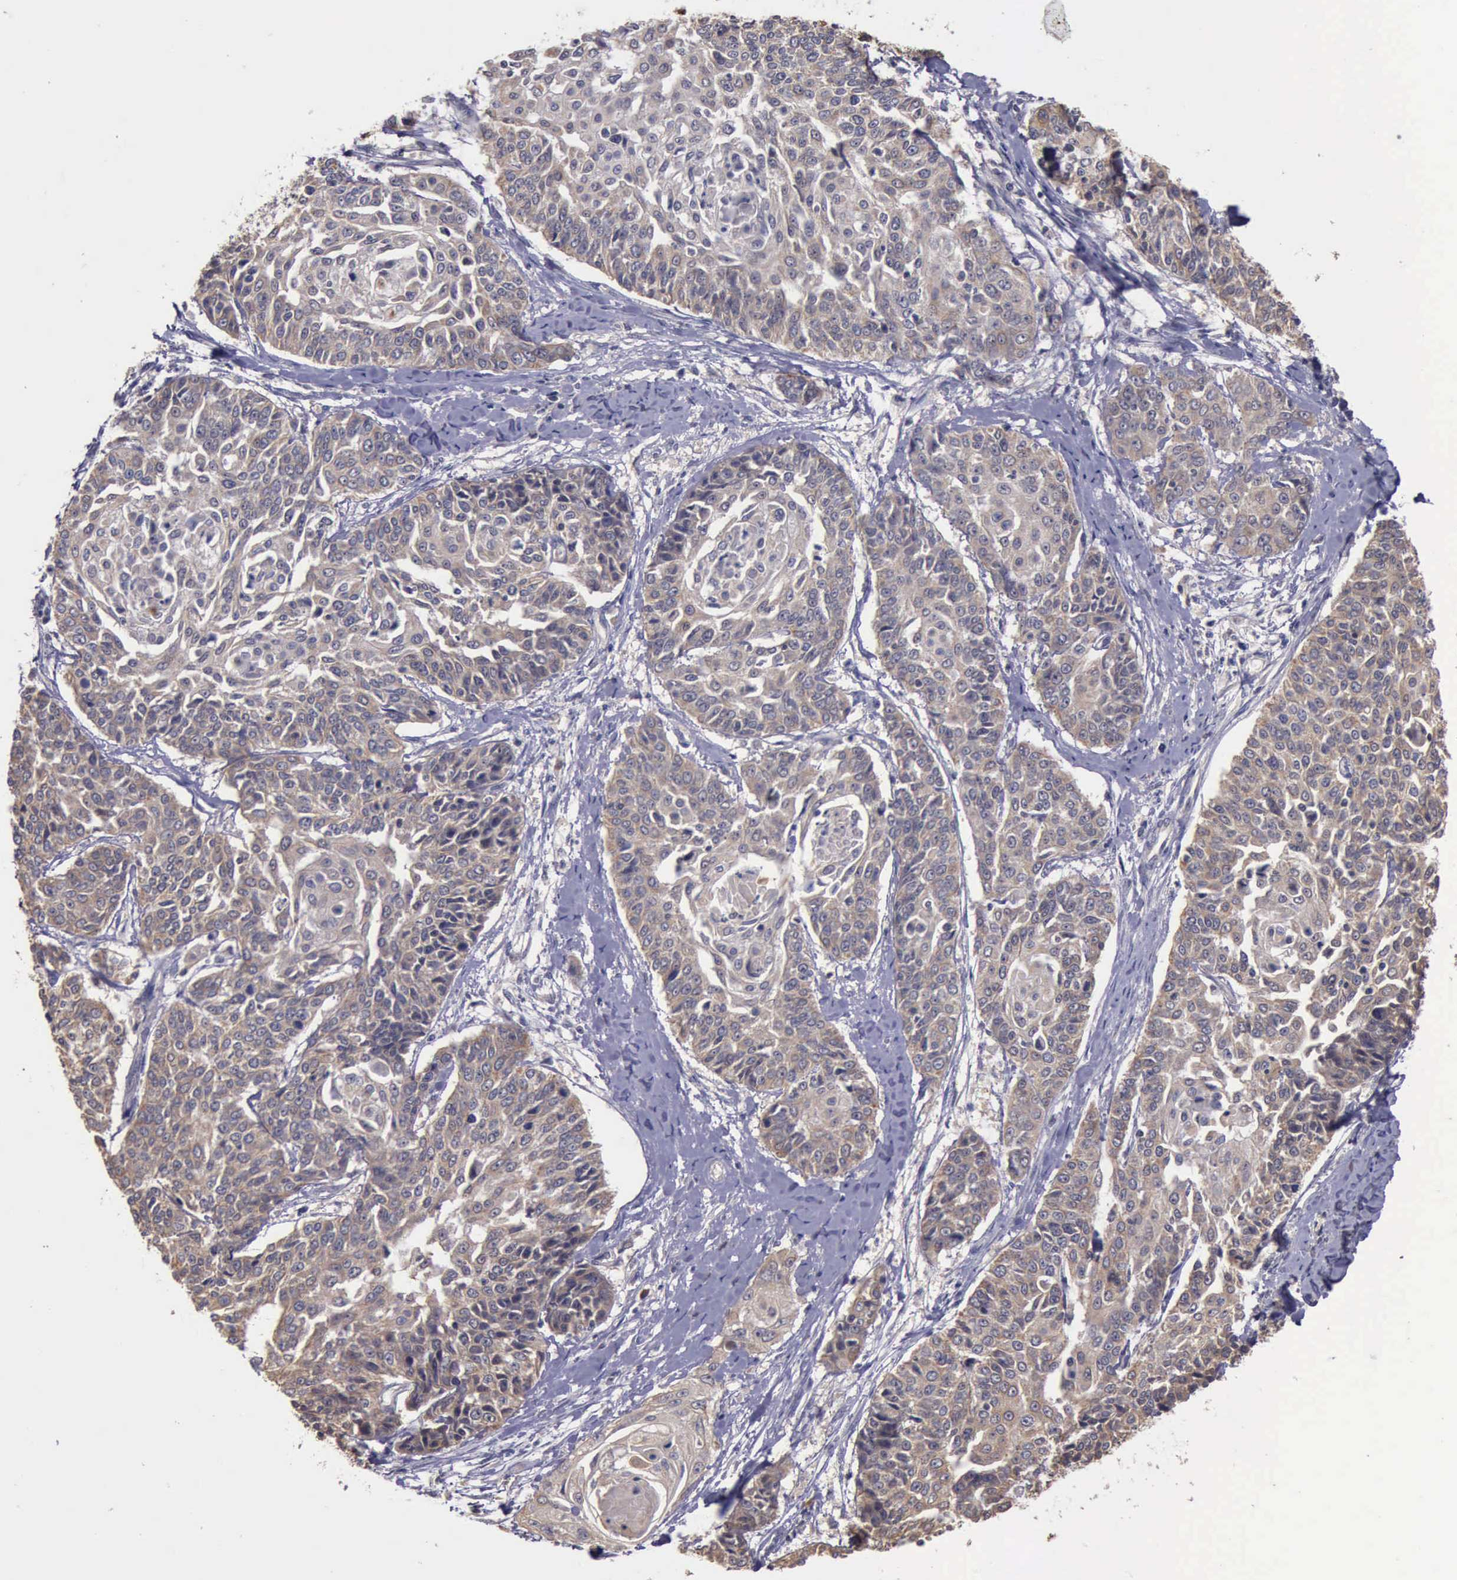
{"staining": {"intensity": "negative", "quantity": "none", "location": "none"}, "tissue": "cervical cancer", "cell_type": "Tumor cells", "image_type": "cancer", "snomed": [{"axis": "morphology", "description": "Squamous cell carcinoma, NOS"}, {"axis": "topography", "description": "Cervix"}], "caption": "High power microscopy image of an immunohistochemistry image of cervical cancer (squamous cell carcinoma), revealing no significant staining in tumor cells. The staining is performed using DAB brown chromogen with nuclei counter-stained in using hematoxylin.", "gene": "RAB39B", "patient": {"sex": "female", "age": 64}}